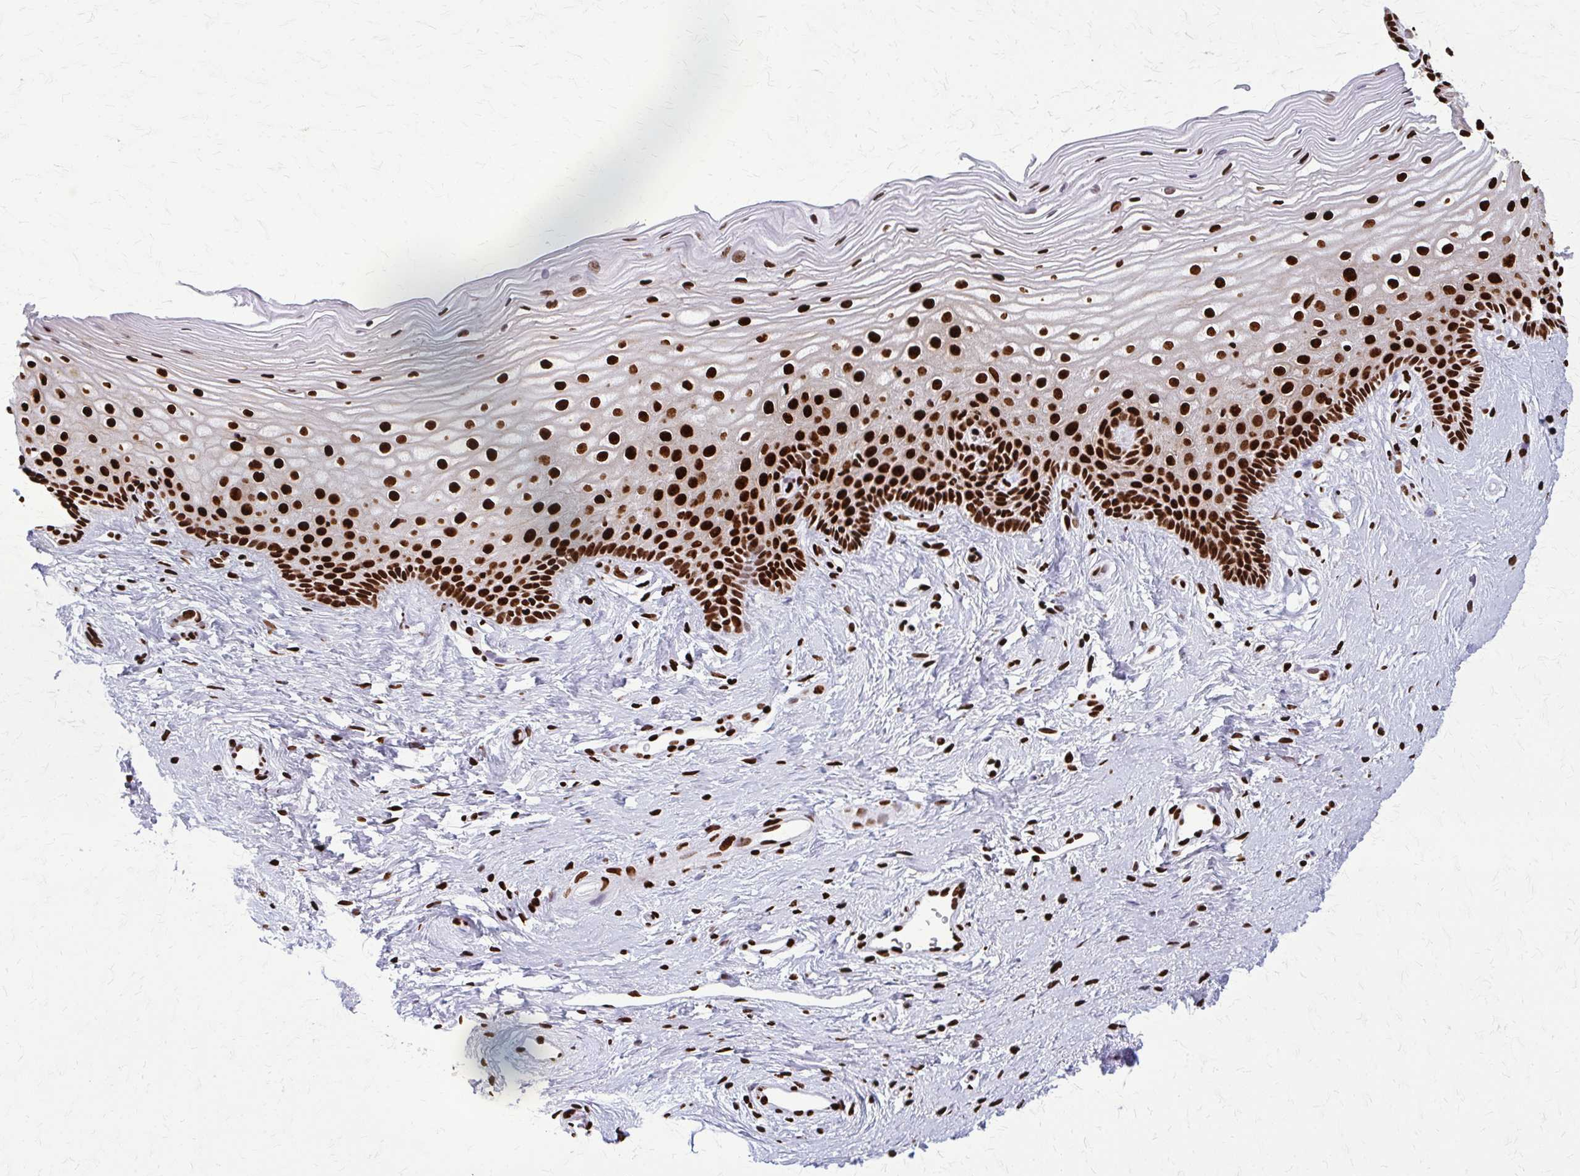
{"staining": {"intensity": "strong", "quantity": ">75%", "location": "nuclear"}, "tissue": "cervix", "cell_type": "Glandular cells", "image_type": "normal", "snomed": [{"axis": "morphology", "description": "Normal tissue, NOS"}, {"axis": "topography", "description": "Cervix"}], "caption": "High-magnification brightfield microscopy of unremarkable cervix stained with DAB (brown) and counterstained with hematoxylin (blue). glandular cells exhibit strong nuclear positivity is present in approximately>75% of cells.", "gene": "SFPQ", "patient": {"sex": "female", "age": 40}}